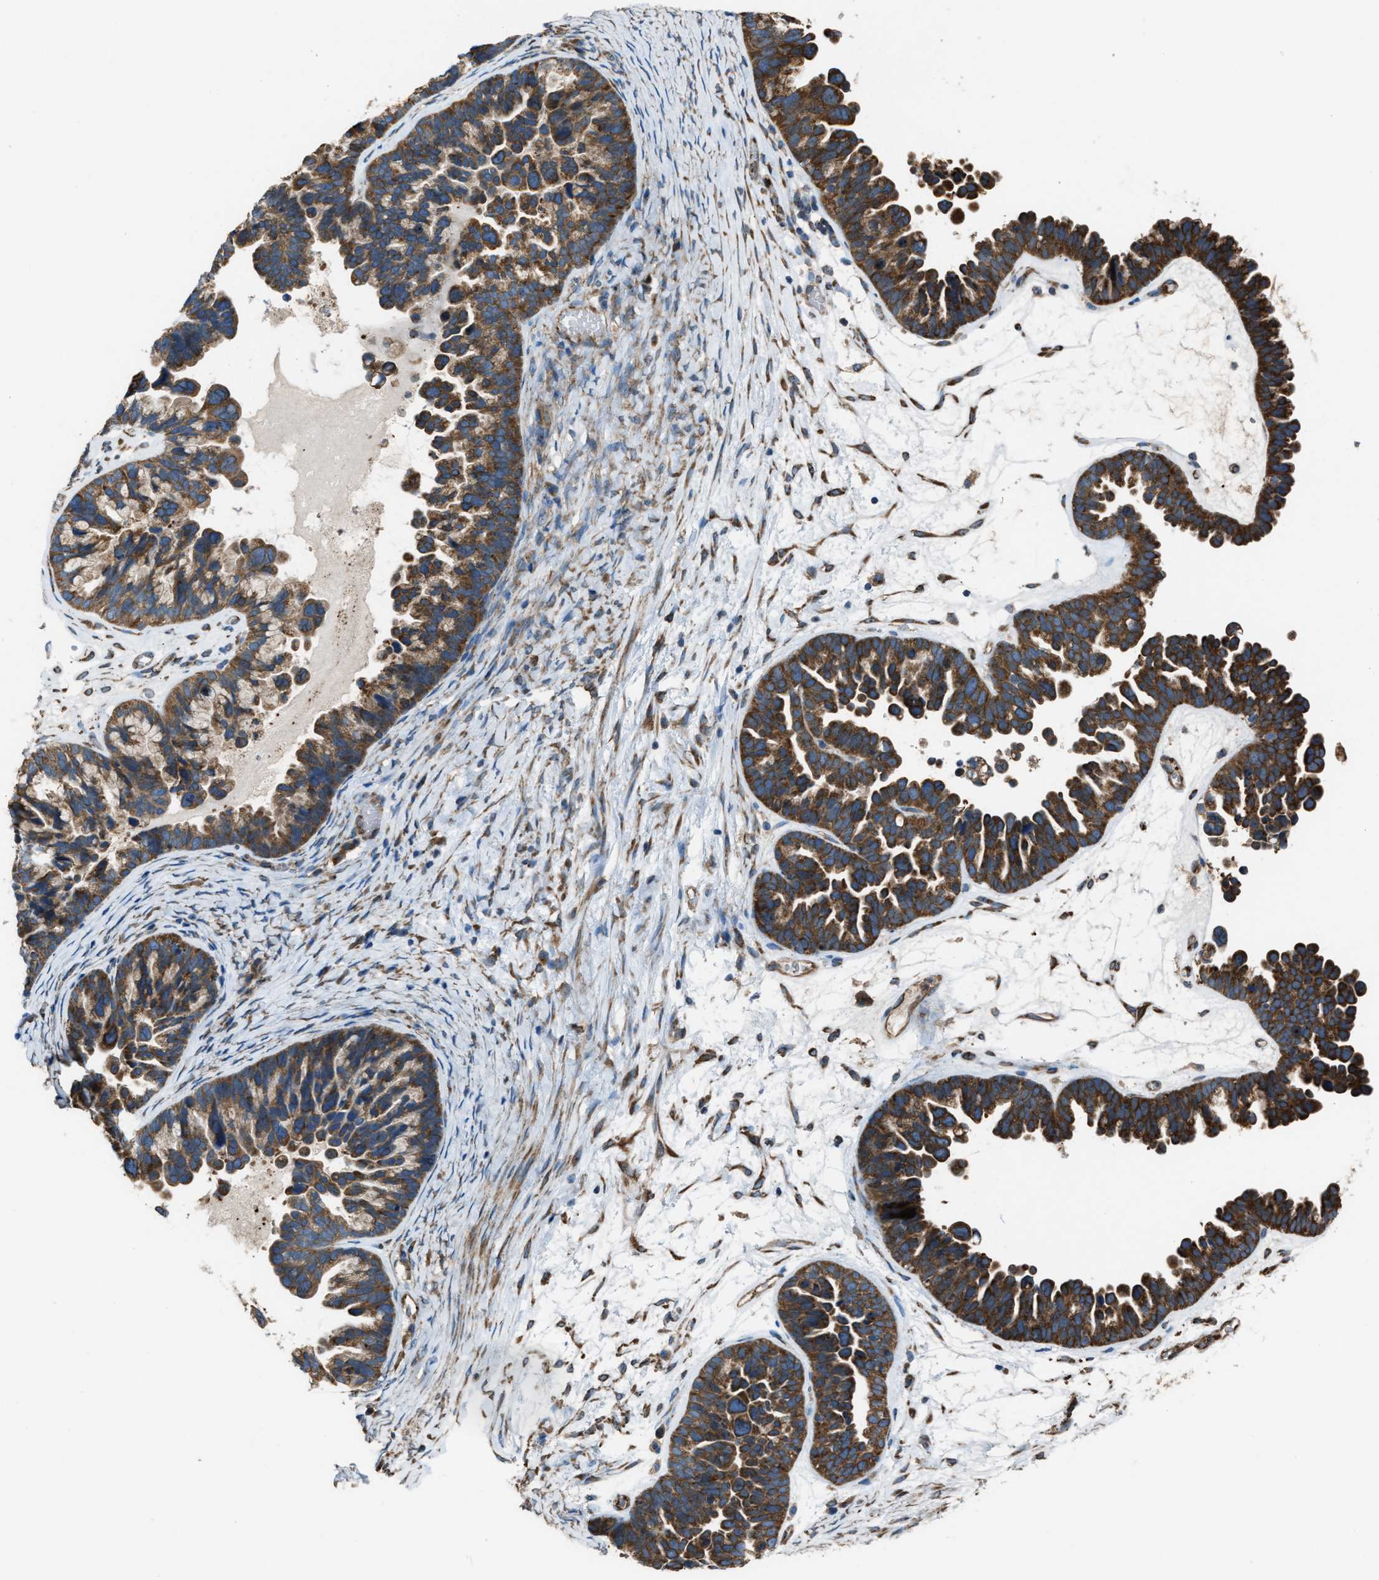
{"staining": {"intensity": "strong", "quantity": ">75%", "location": "cytoplasmic/membranous"}, "tissue": "ovarian cancer", "cell_type": "Tumor cells", "image_type": "cancer", "snomed": [{"axis": "morphology", "description": "Cystadenocarcinoma, serous, NOS"}, {"axis": "topography", "description": "Ovary"}], "caption": "Ovarian cancer was stained to show a protein in brown. There is high levels of strong cytoplasmic/membranous positivity in about >75% of tumor cells.", "gene": "TRPC1", "patient": {"sex": "female", "age": 56}}